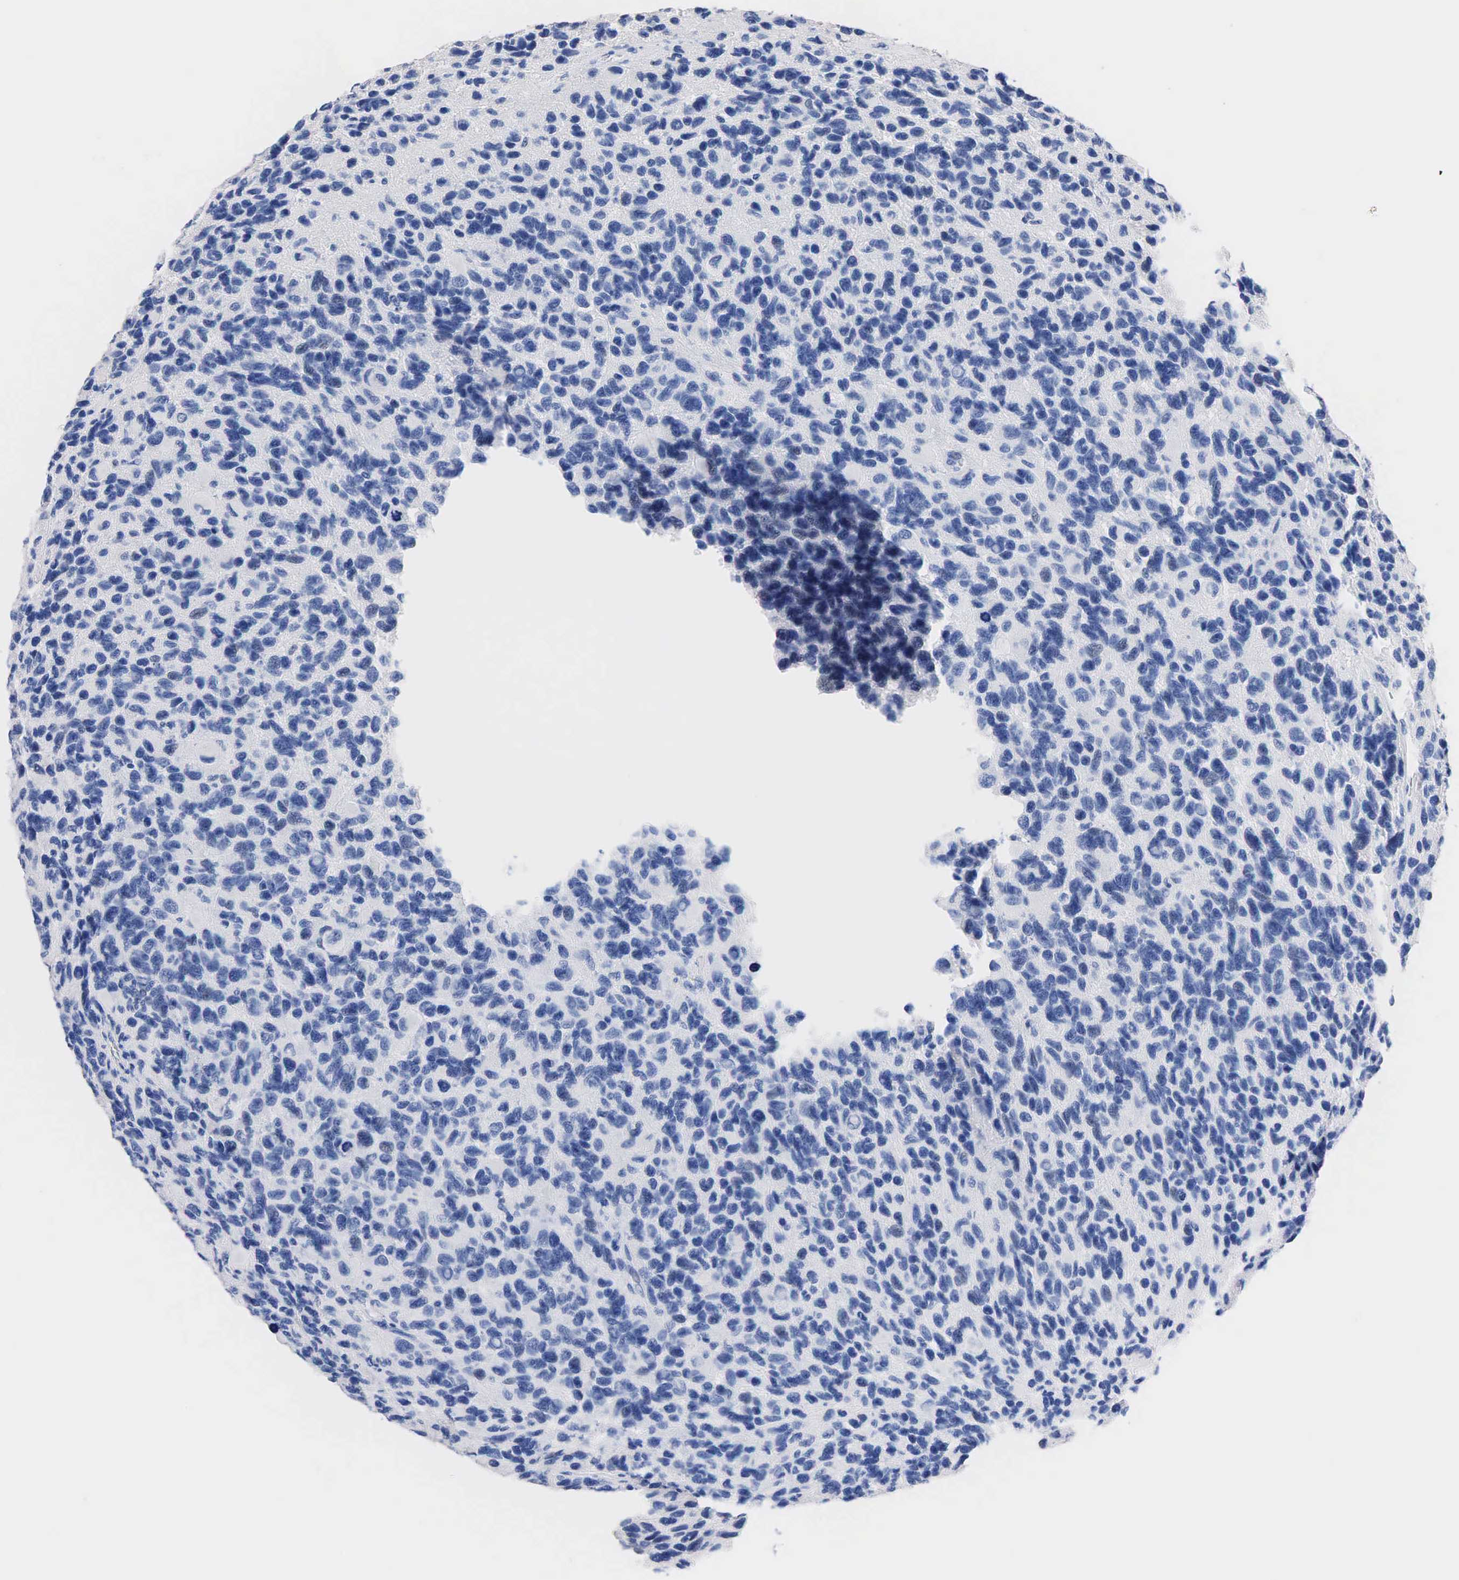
{"staining": {"intensity": "negative", "quantity": "none", "location": "none"}, "tissue": "glioma", "cell_type": "Tumor cells", "image_type": "cancer", "snomed": [{"axis": "morphology", "description": "Glioma, malignant, High grade"}, {"axis": "topography", "description": "Brain"}], "caption": "Immunohistochemical staining of malignant glioma (high-grade) displays no significant expression in tumor cells.", "gene": "SST", "patient": {"sex": "male", "age": 77}}